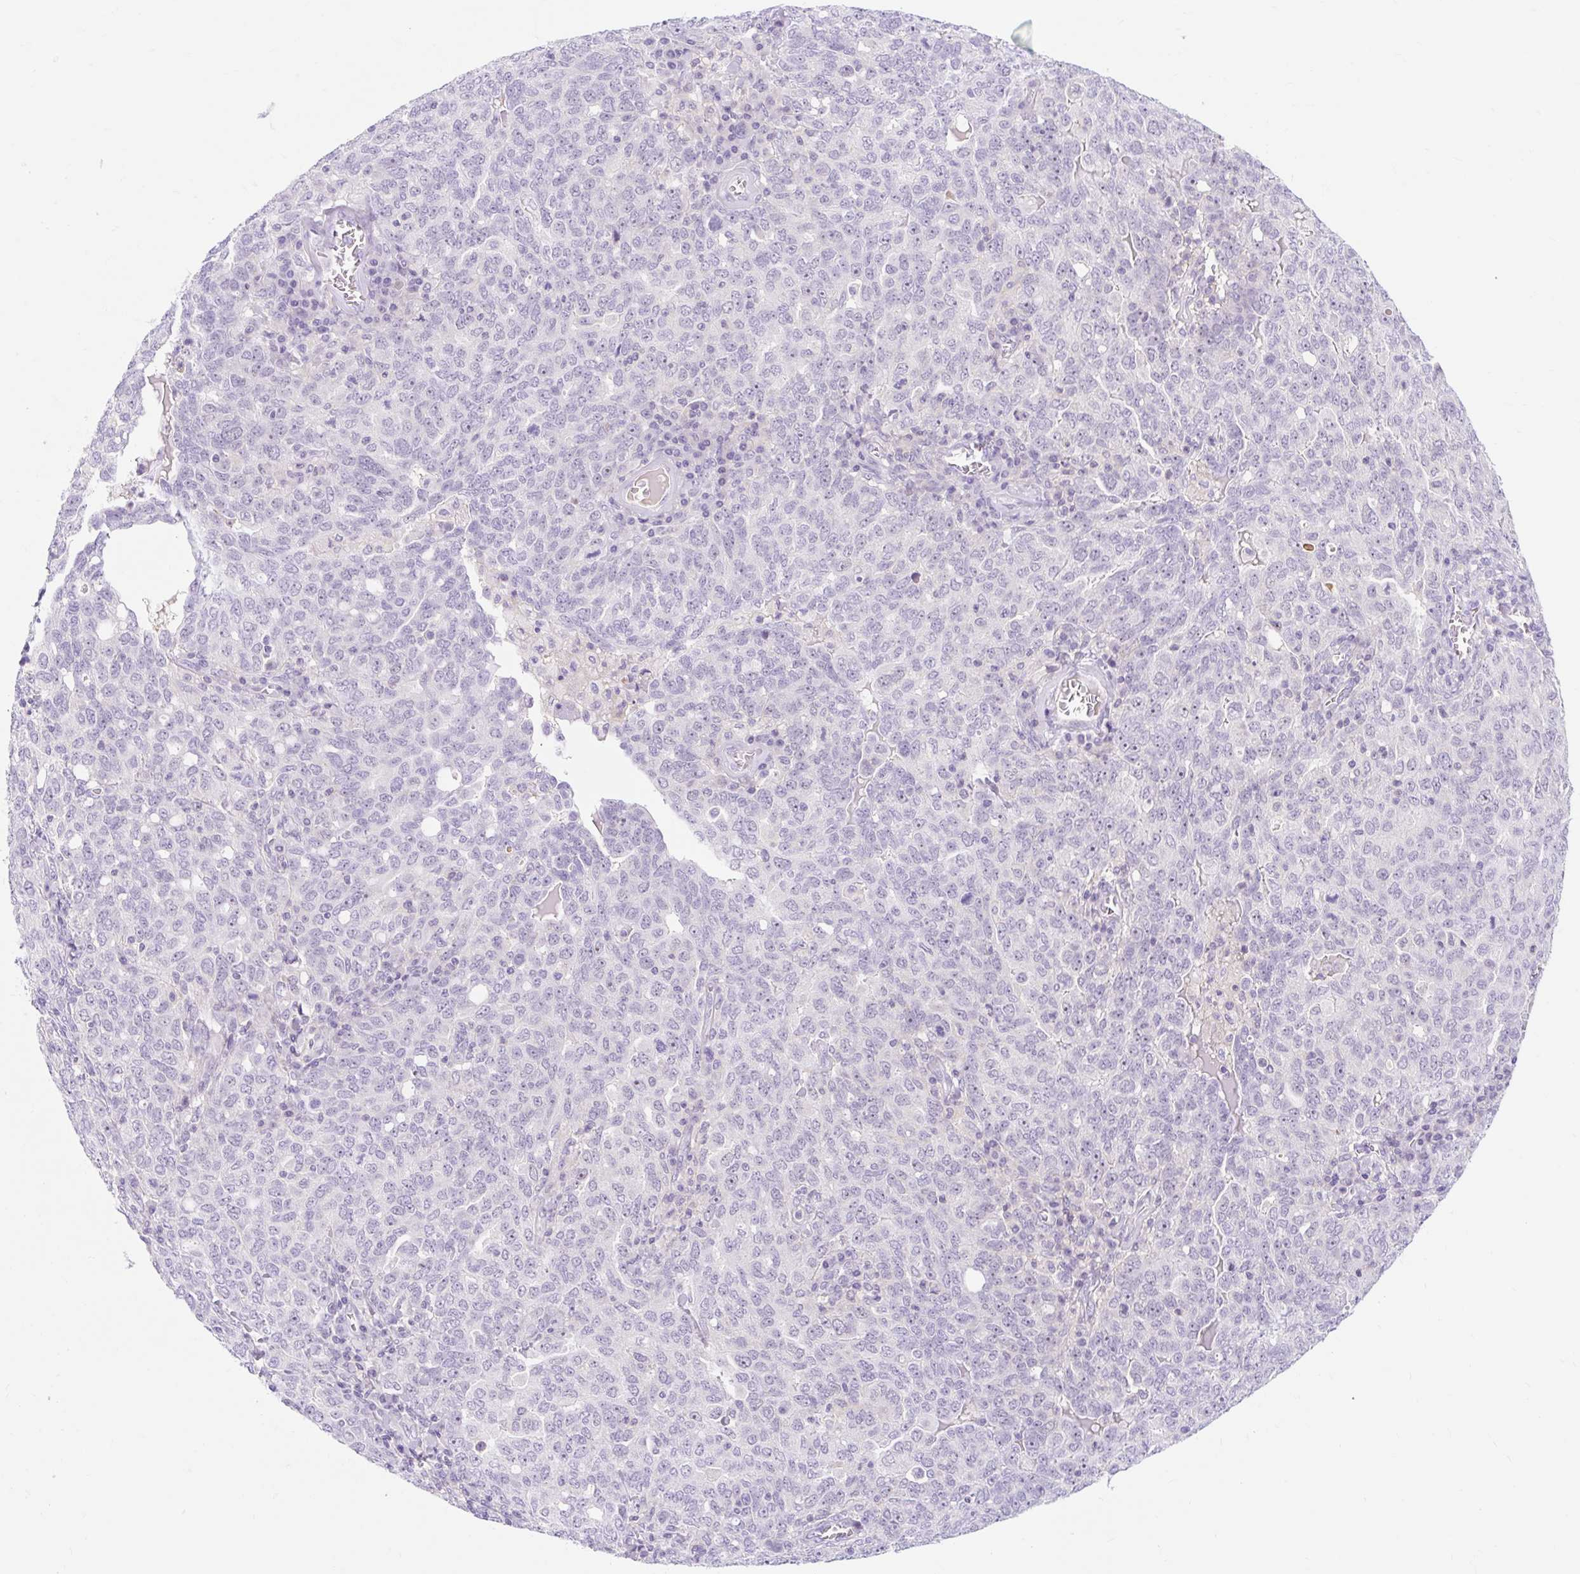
{"staining": {"intensity": "negative", "quantity": "none", "location": "none"}, "tissue": "ovarian cancer", "cell_type": "Tumor cells", "image_type": "cancer", "snomed": [{"axis": "morphology", "description": "Carcinoma, endometroid"}, {"axis": "topography", "description": "Ovary"}], "caption": "DAB (3,3'-diaminobenzidine) immunohistochemical staining of ovarian cancer displays no significant positivity in tumor cells.", "gene": "SLC28A1", "patient": {"sex": "female", "age": 62}}